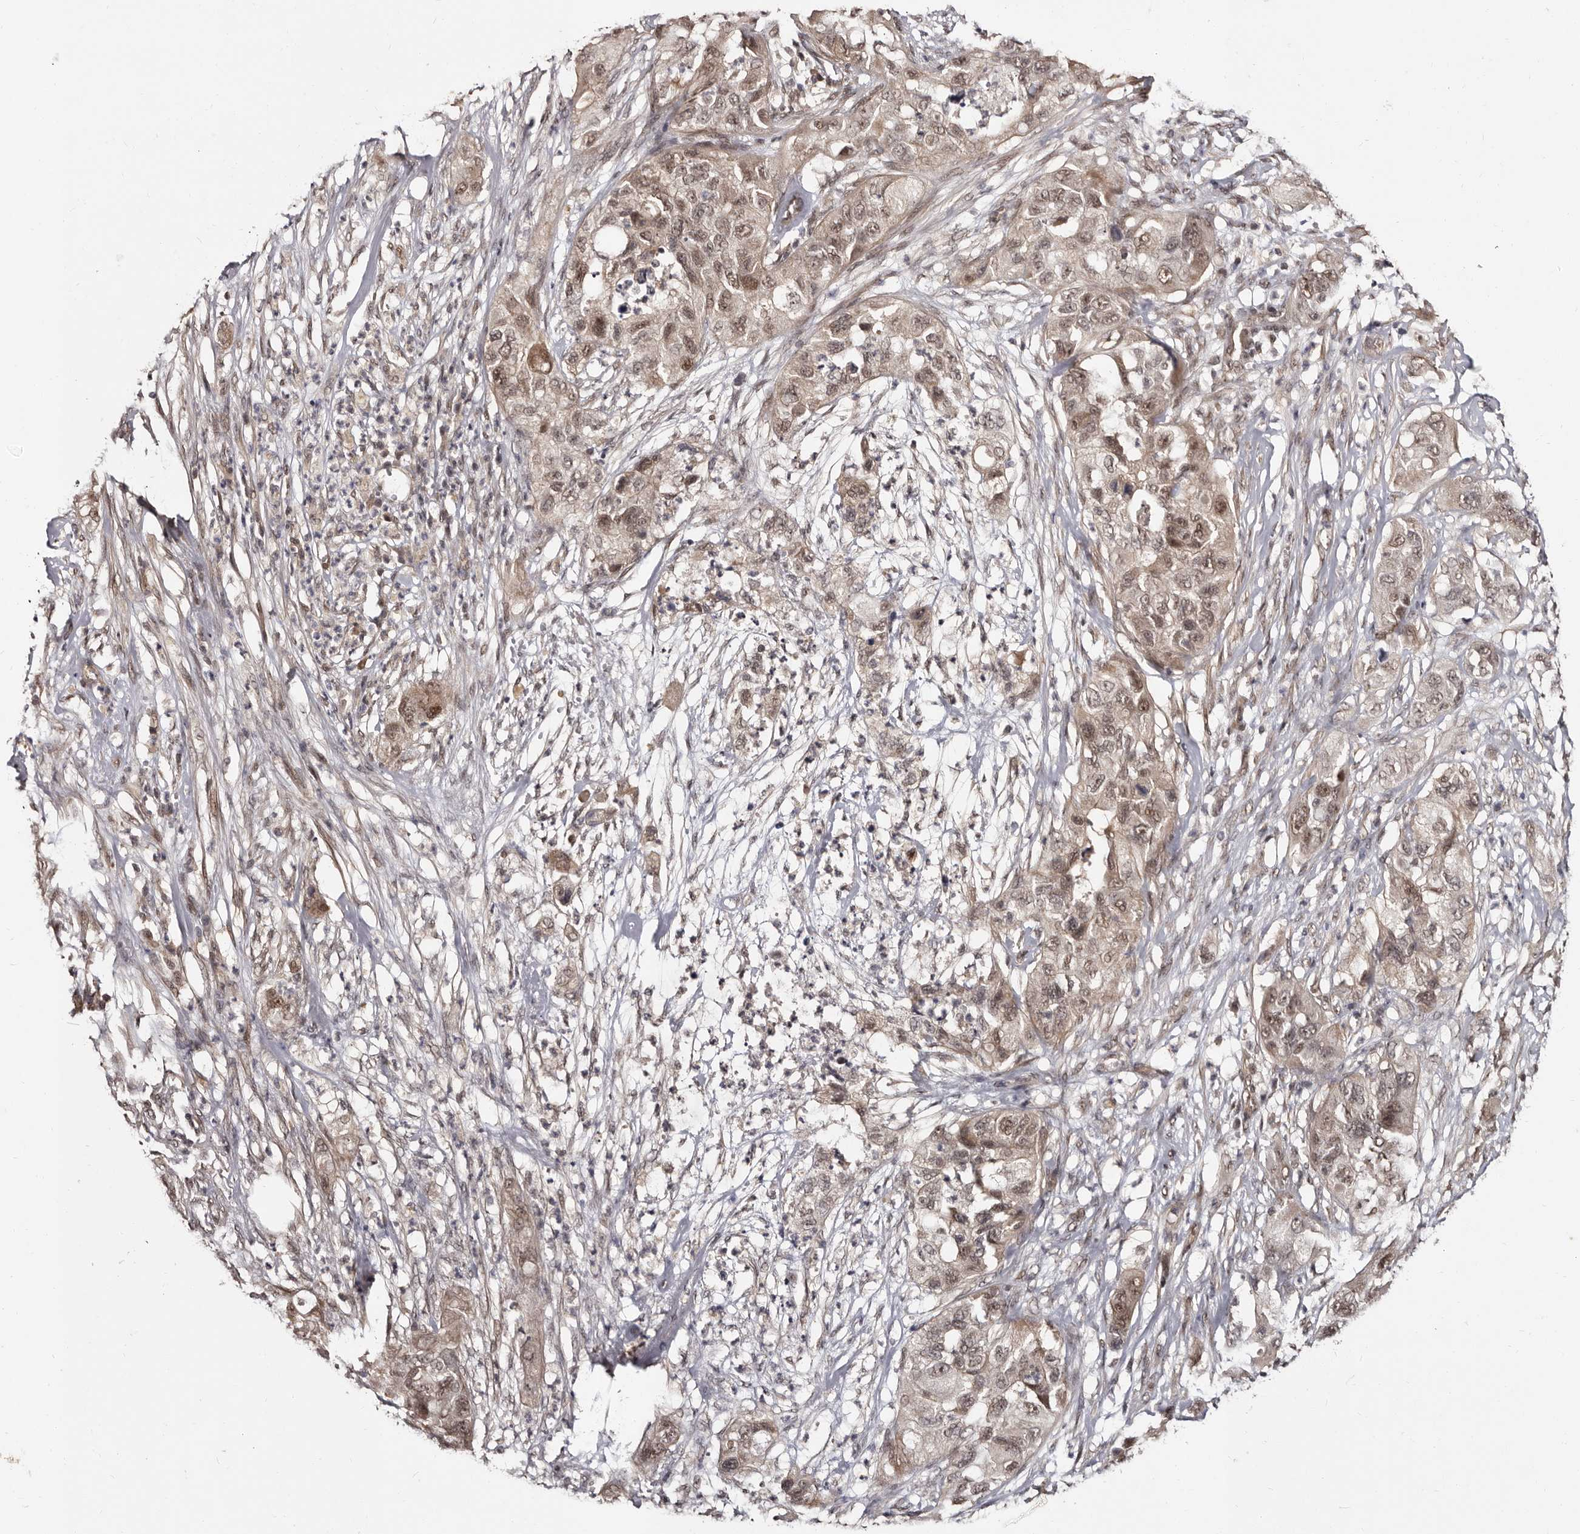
{"staining": {"intensity": "weak", "quantity": ">75%", "location": "cytoplasmic/membranous,nuclear"}, "tissue": "pancreatic cancer", "cell_type": "Tumor cells", "image_type": "cancer", "snomed": [{"axis": "morphology", "description": "Adenocarcinoma, NOS"}, {"axis": "topography", "description": "Pancreas"}], "caption": "Protein expression analysis of human pancreatic cancer reveals weak cytoplasmic/membranous and nuclear positivity in about >75% of tumor cells.", "gene": "TBC1D22B", "patient": {"sex": "female", "age": 78}}